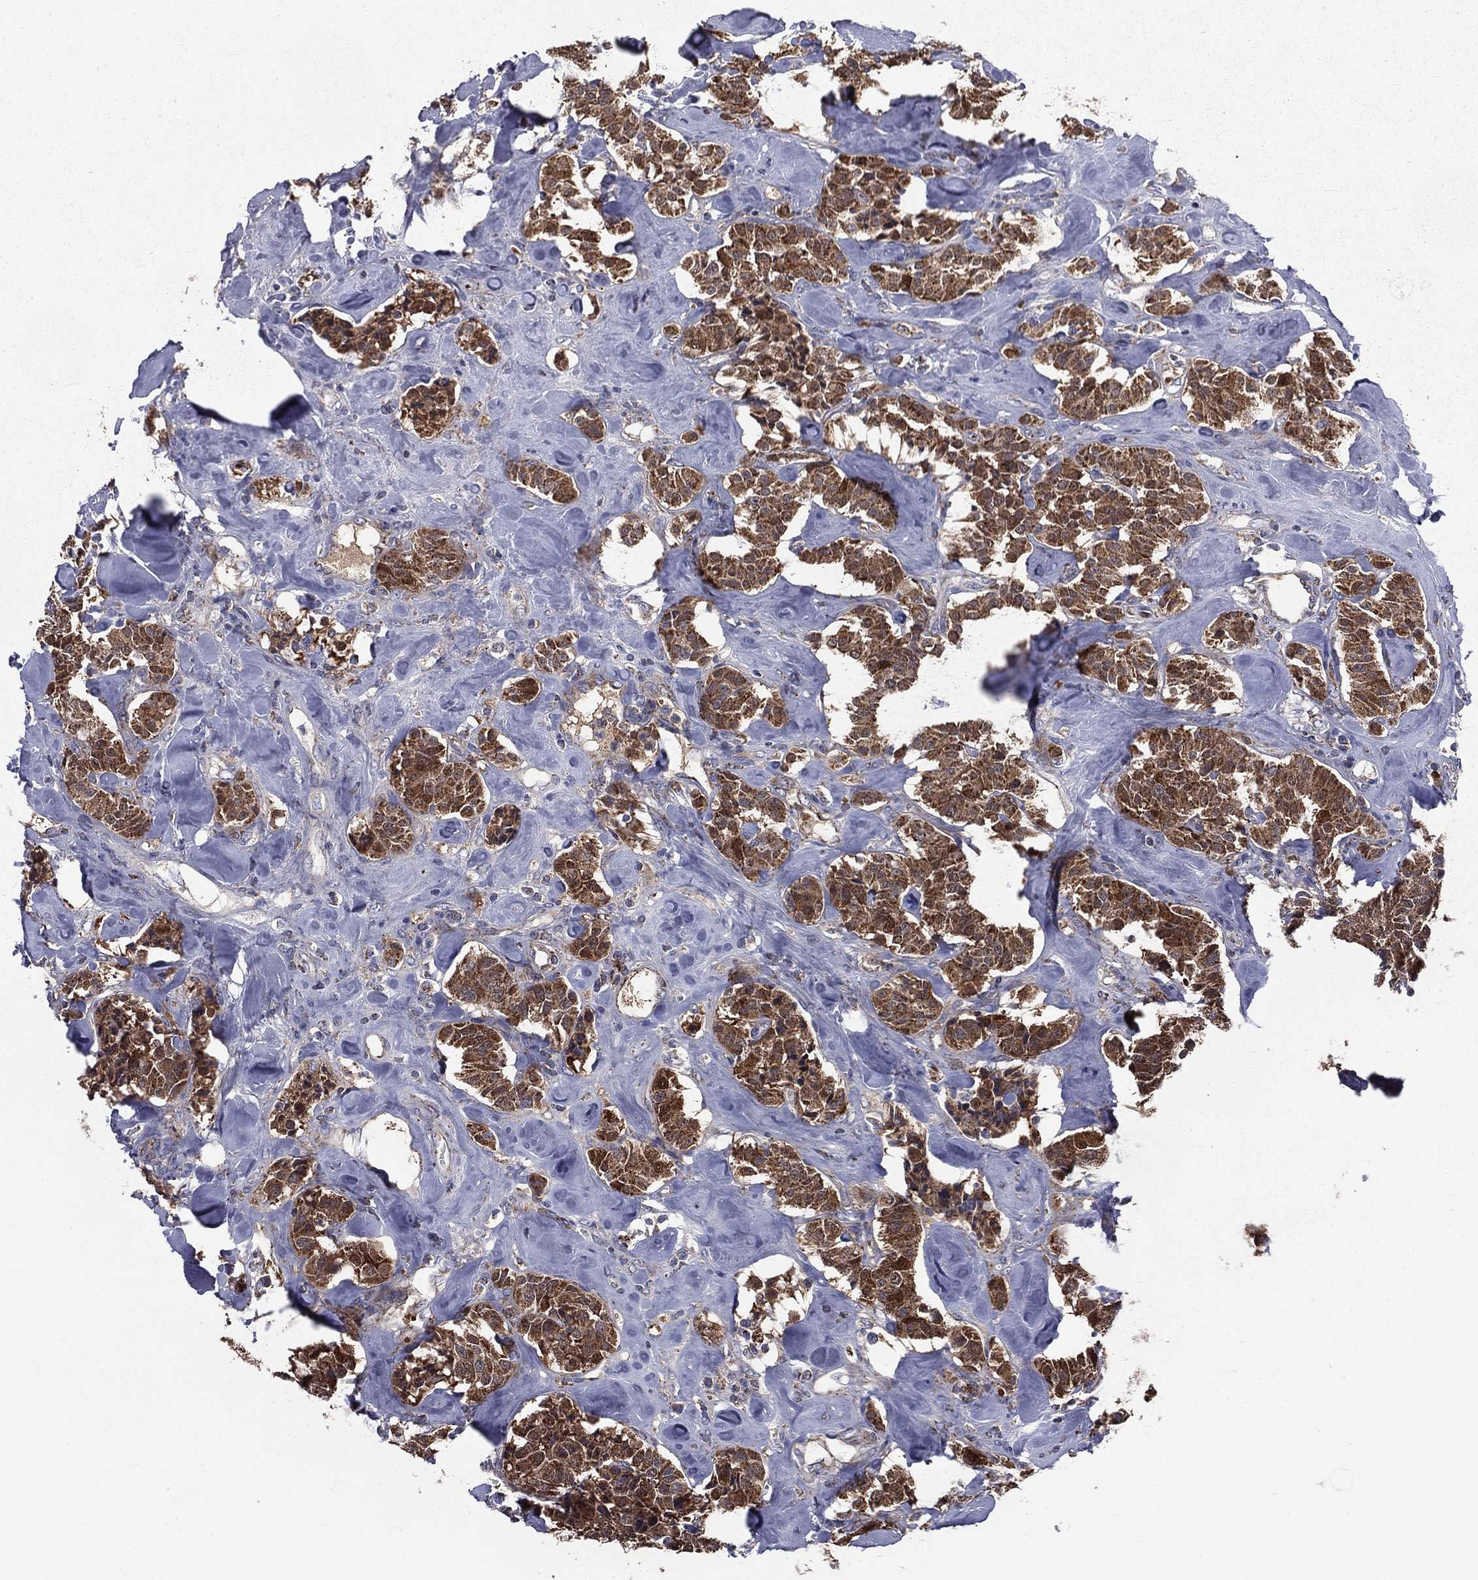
{"staining": {"intensity": "strong", "quantity": ">75%", "location": "cytoplasmic/membranous"}, "tissue": "carcinoid", "cell_type": "Tumor cells", "image_type": "cancer", "snomed": [{"axis": "morphology", "description": "Carcinoid, malignant, NOS"}, {"axis": "topography", "description": "Pancreas"}], "caption": "Human carcinoid stained for a protein (brown) demonstrates strong cytoplasmic/membranous positive expression in approximately >75% of tumor cells.", "gene": "GPD1", "patient": {"sex": "male", "age": 41}}